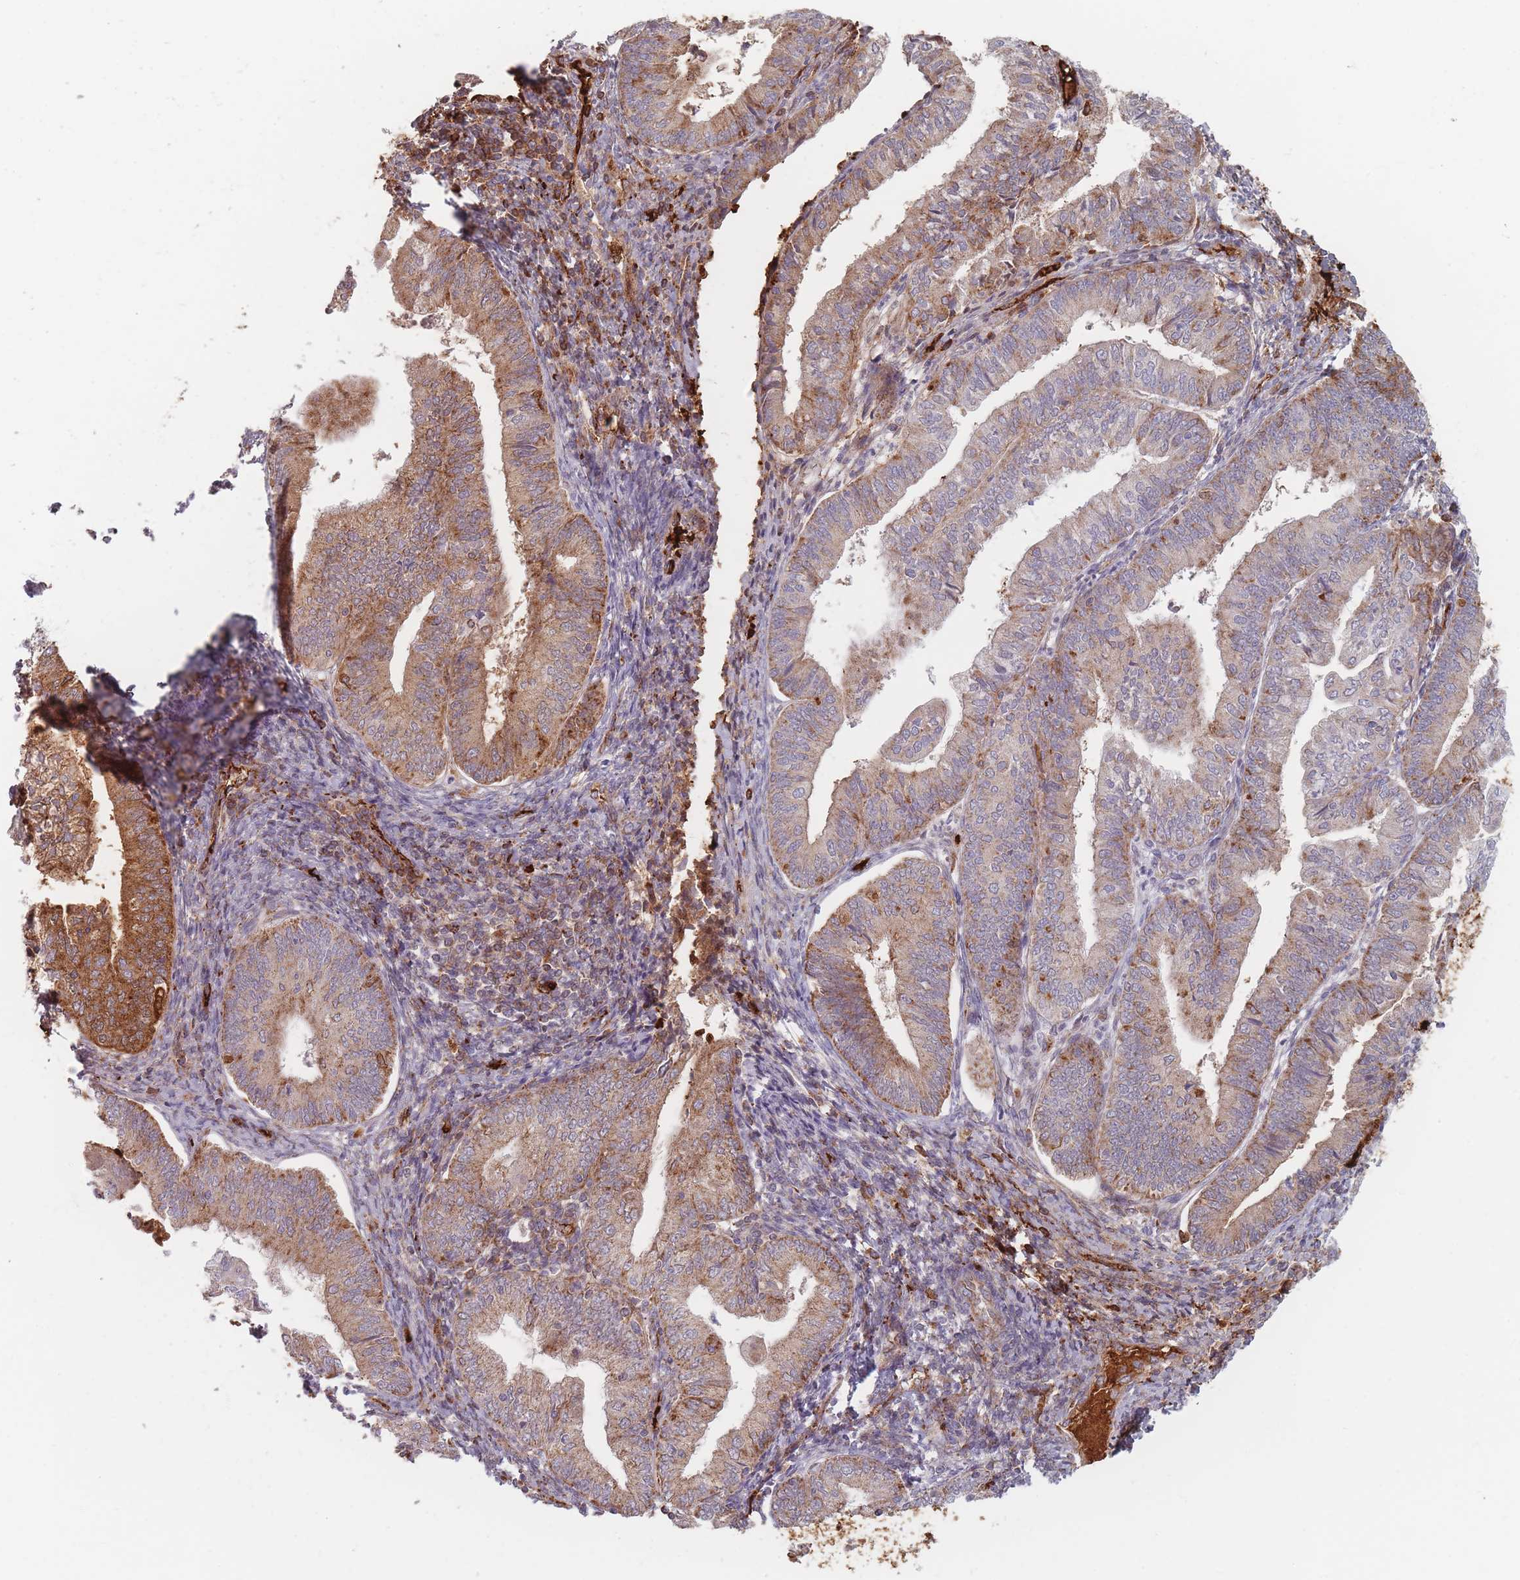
{"staining": {"intensity": "moderate", "quantity": "25%-75%", "location": "cytoplasmic/membranous"}, "tissue": "endometrial cancer", "cell_type": "Tumor cells", "image_type": "cancer", "snomed": [{"axis": "morphology", "description": "Adenocarcinoma, NOS"}, {"axis": "topography", "description": "Endometrium"}], "caption": "Tumor cells display medium levels of moderate cytoplasmic/membranous expression in approximately 25%-75% of cells in human endometrial cancer.", "gene": "SLC2A6", "patient": {"sex": "female", "age": 55}}